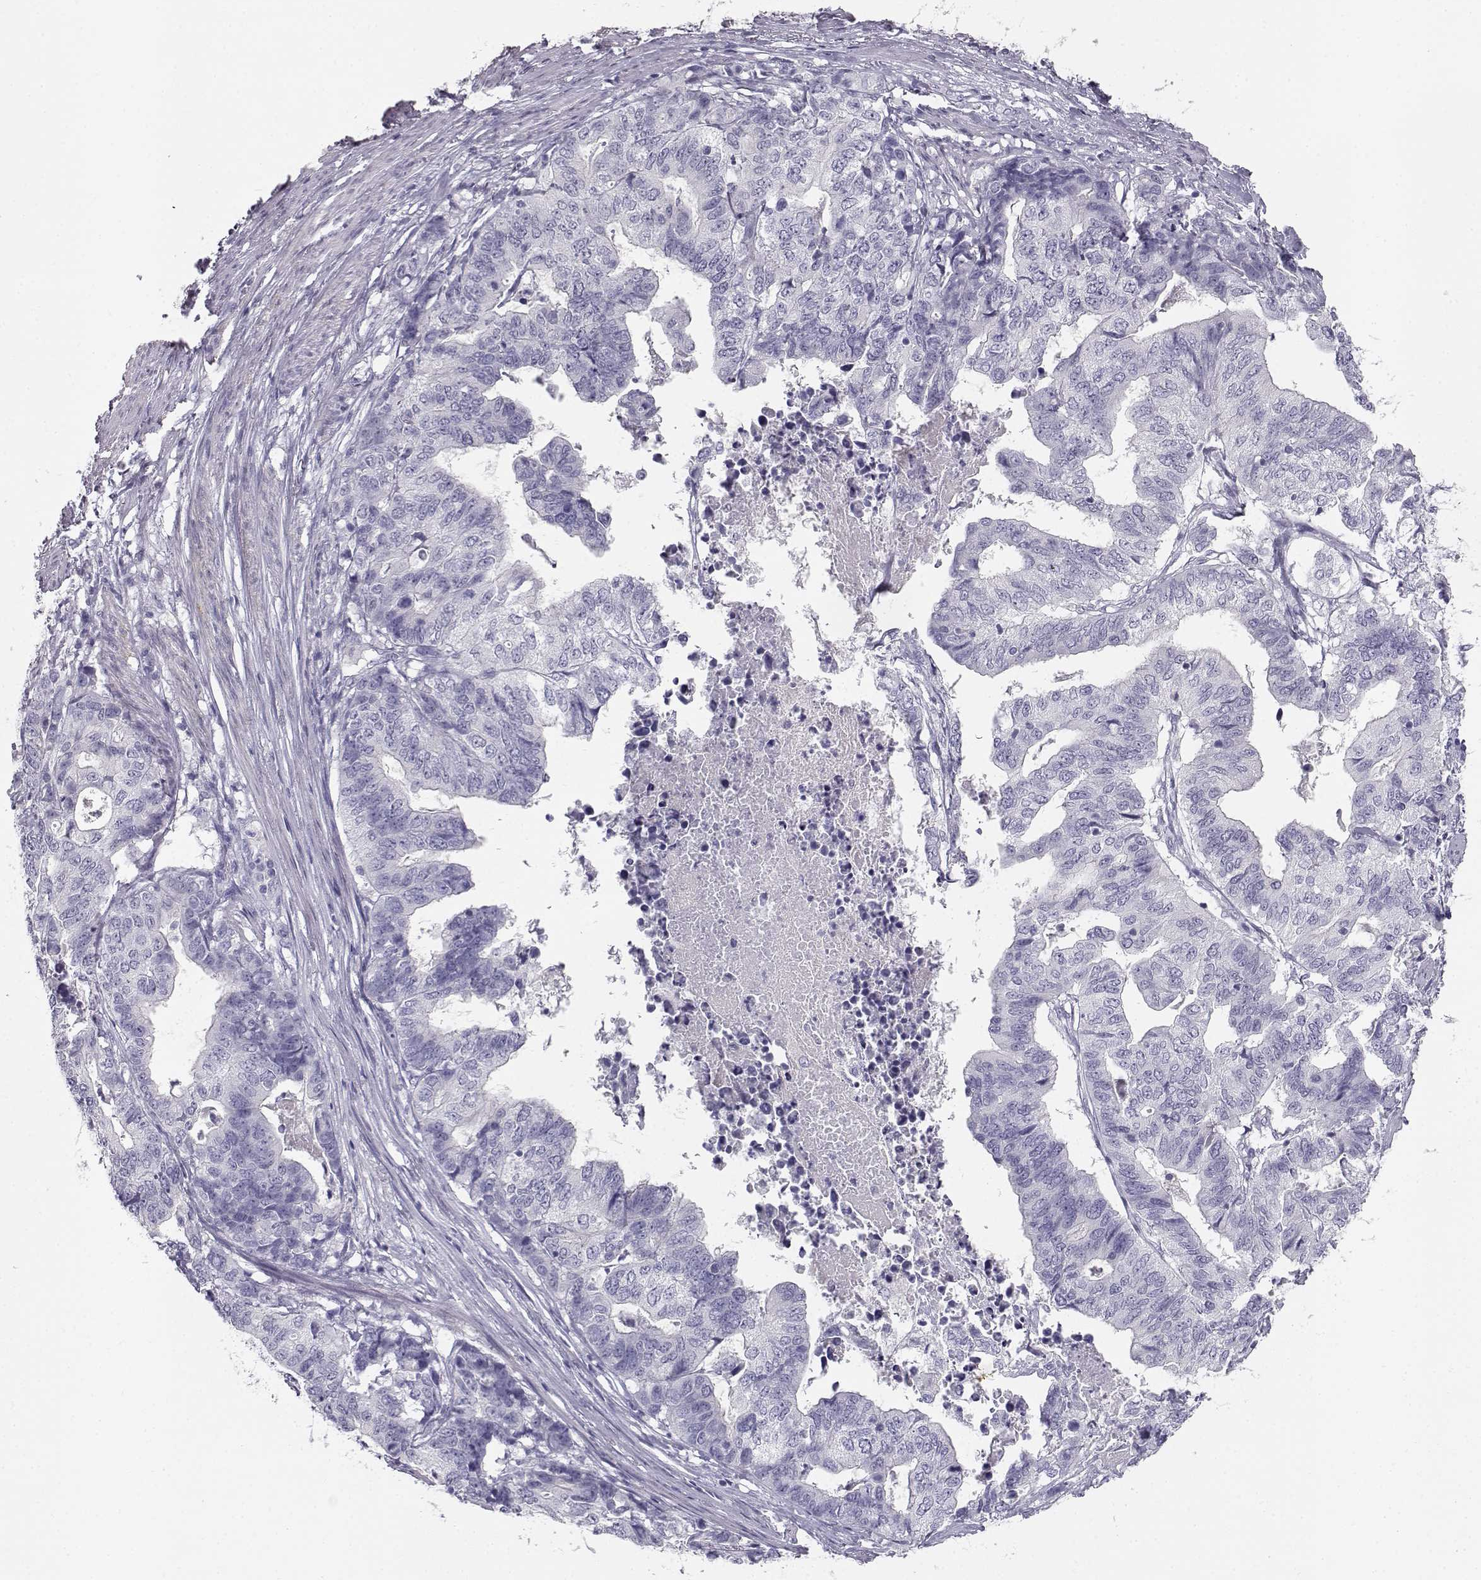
{"staining": {"intensity": "negative", "quantity": "none", "location": "none"}, "tissue": "stomach cancer", "cell_type": "Tumor cells", "image_type": "cancer", "snomed": [{"axis": "morphology", "description": "Adenocarcinoma, NOS"}, {"axis": "topography", "description": "Stomach, upper"}], "caption": "An image of stomach cancer stained for a protein exhibits no brown staining in tumor cells.", "gene": "MYCBPAP", "patient": {"sex": "female", "age": 67}}